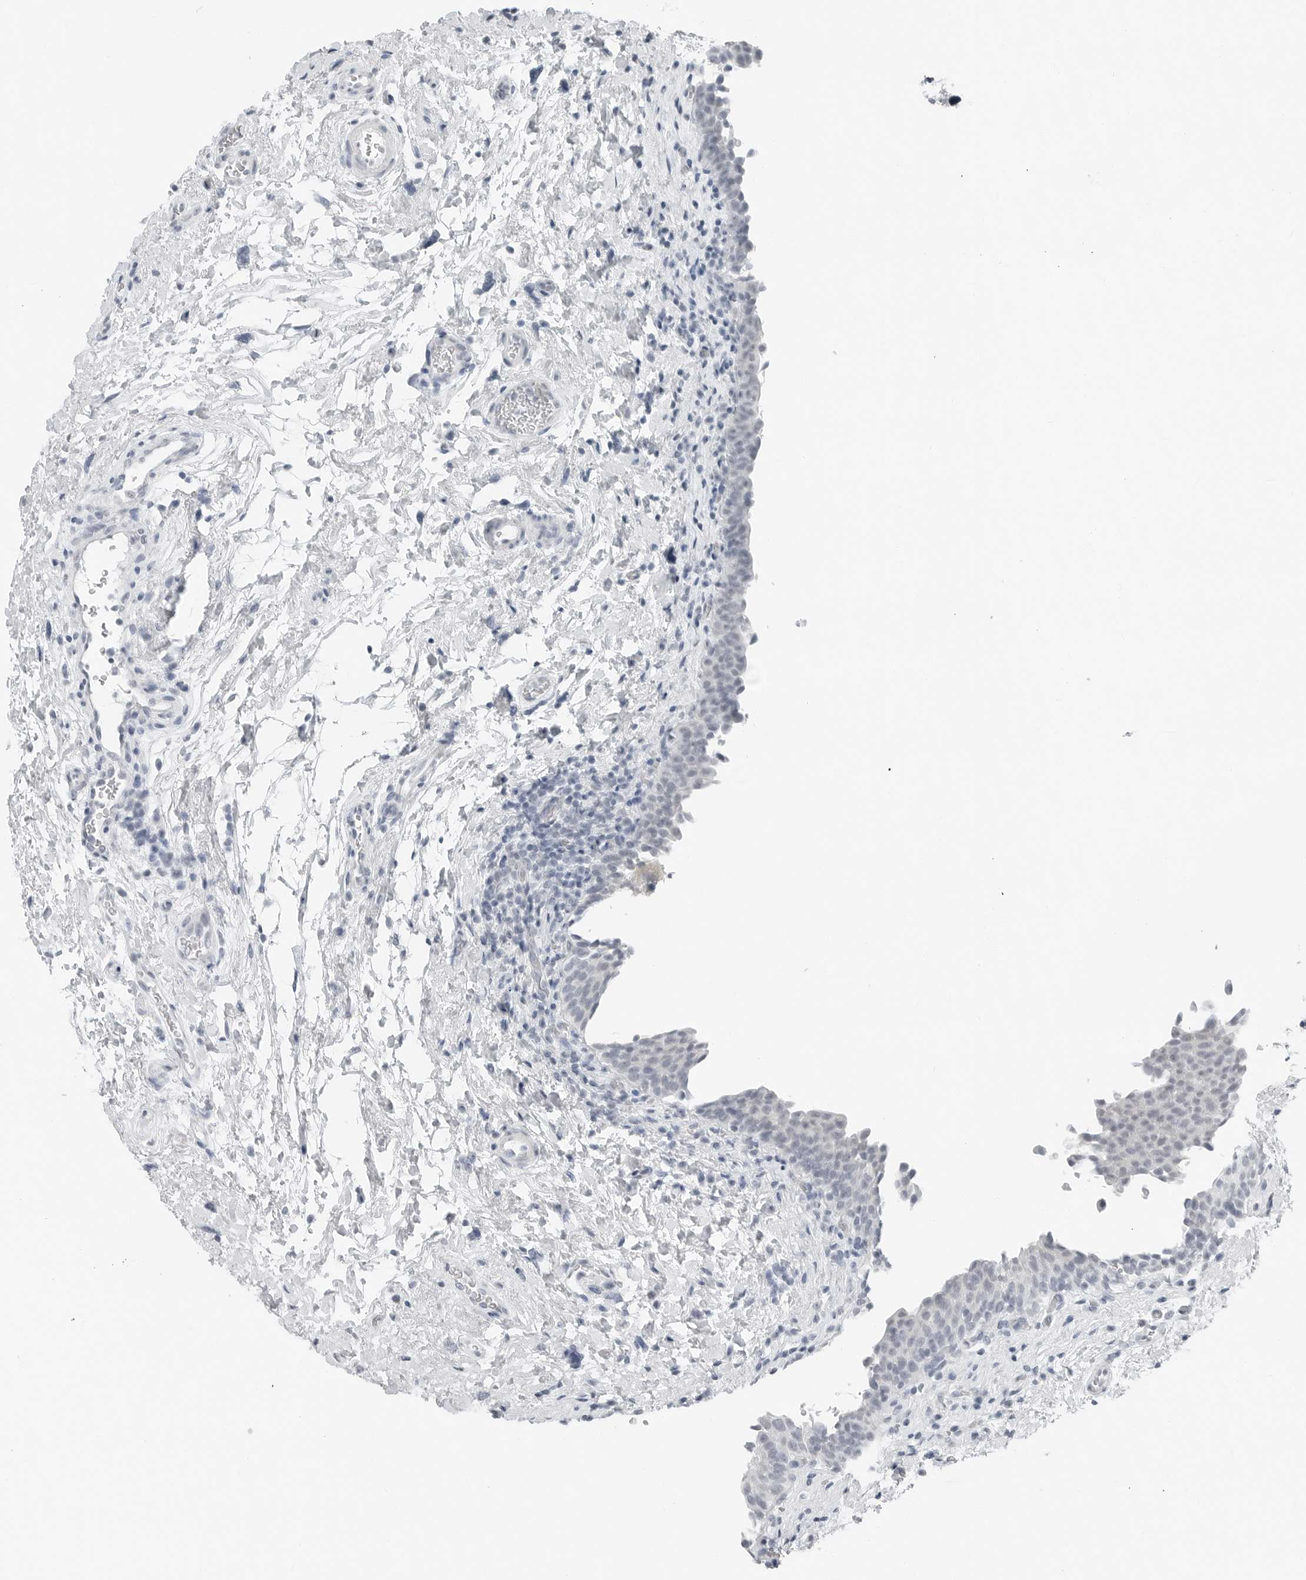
{"staining": {"intensity": "negative", "quantity": "none", "location": "none"}, "tissue": "urinary bladder", "cell_type": "Urothelial cells", "image_type": "normal", "snomed": [{"axis": "morphology", "description": "Normal tissue, NOS"}, {"axis": "topography", "description": "Urinary bladder"}], "caption": "Immunohistochemistry (IHC) histopathology image of unremarkable urinary bladder: human urinary bladder stained with DAB (3,3'-diaminobenzidine) demonstrates no significant protein positivity in urothelial cells.", "gene": "XIRP1", "patient": {"sex": "male", "age": 83}}